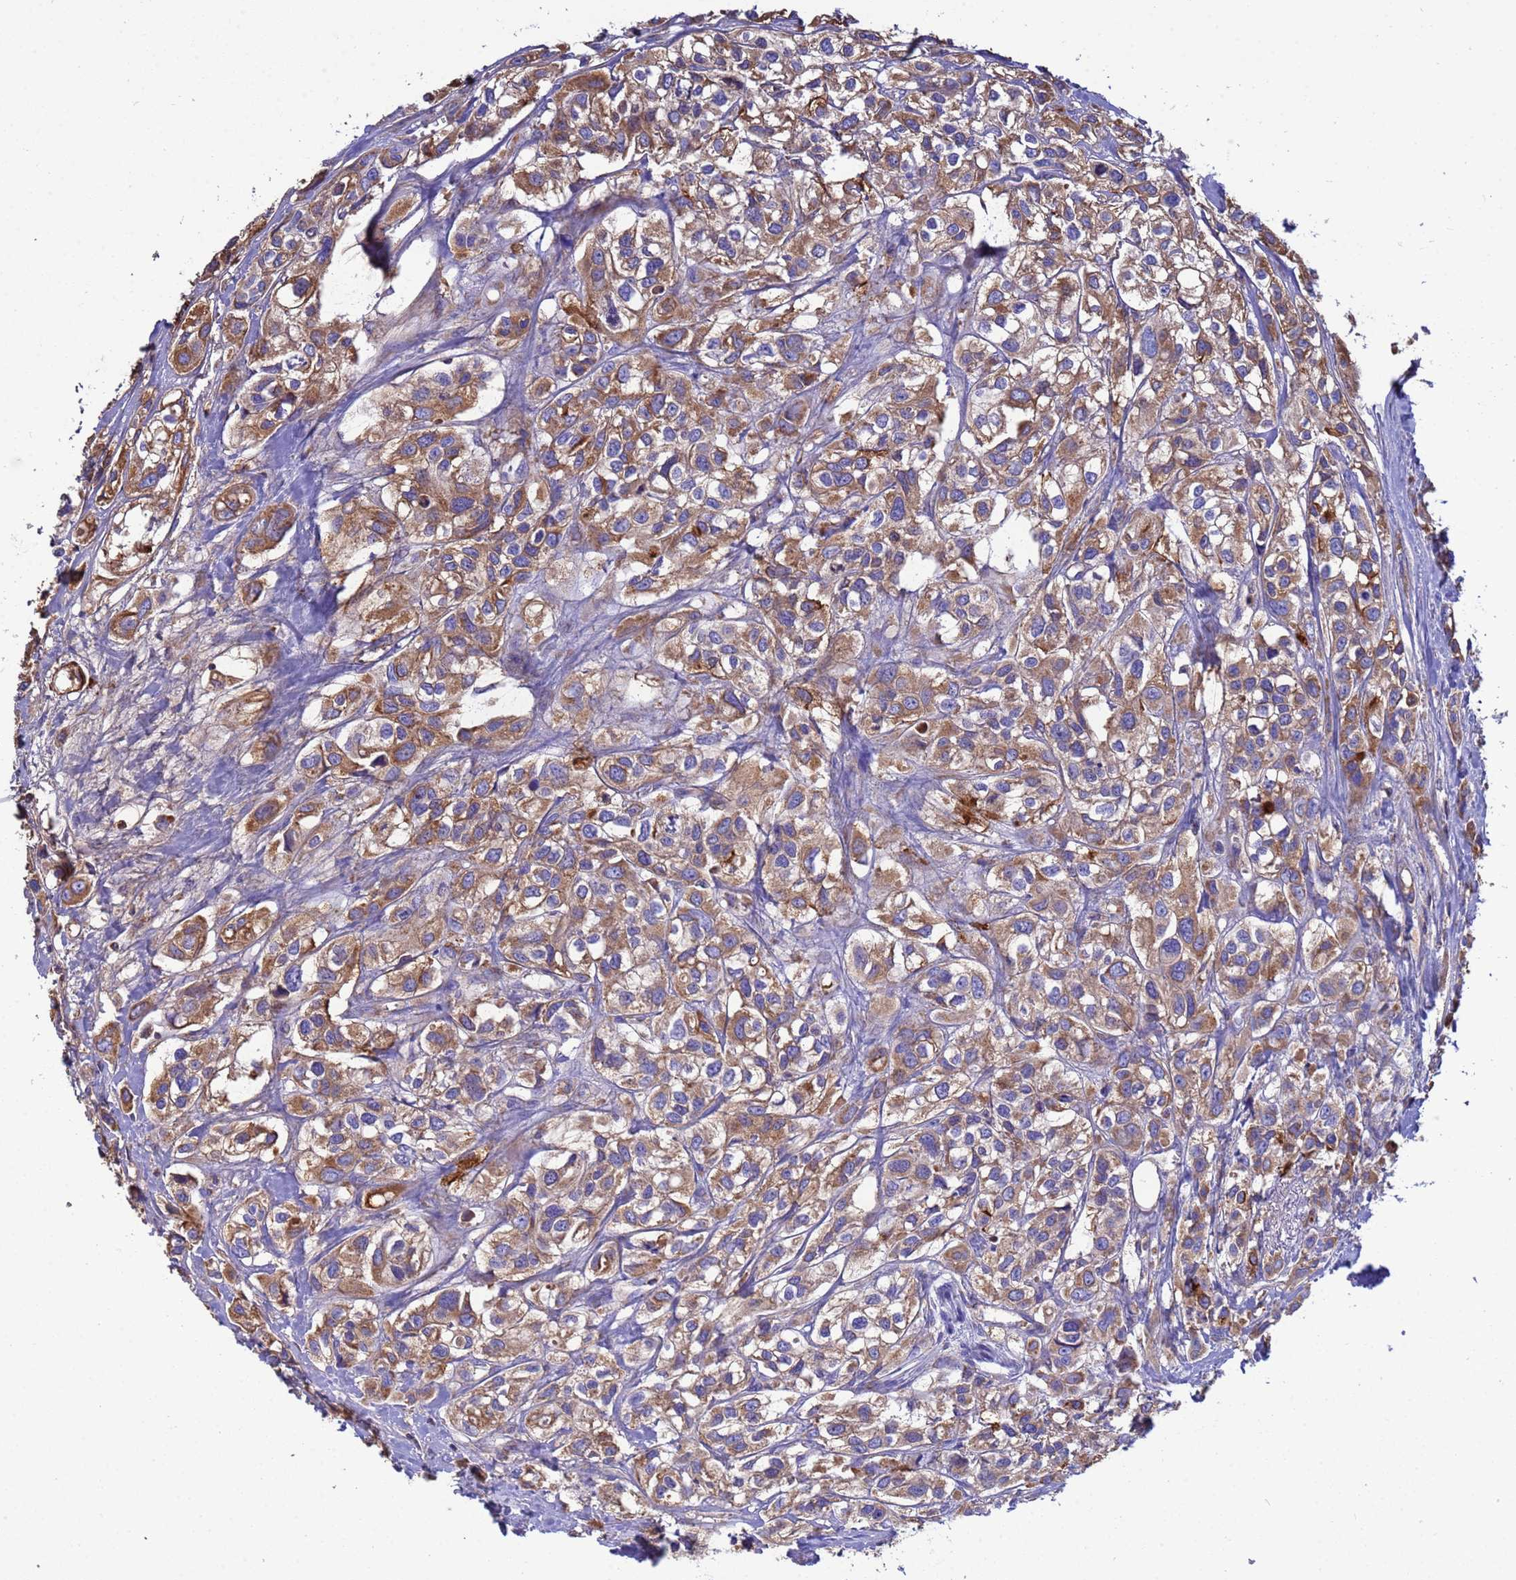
{"staining": {"intensity": "moderate", "quantity": ">75%", "location": "cytoplasmic/membranous"}, "tissue": "urothelial cancer", "cell_type": "Tumor cells", "image_type": "cancer", "snomed": [{"axis": "morphology", "description": "Urothelial carcinoma, High grade"}, {"axis": "topography", "description": "Urinary bladder"}], "caption": "Moderate cytoplasmic/membranous protein positivity is seen in approximately >75% of tumor cells in high-grade urothelial carcinoma.", "gene": "GLUD1", "patient": {"sex": "male", "age": 67}}